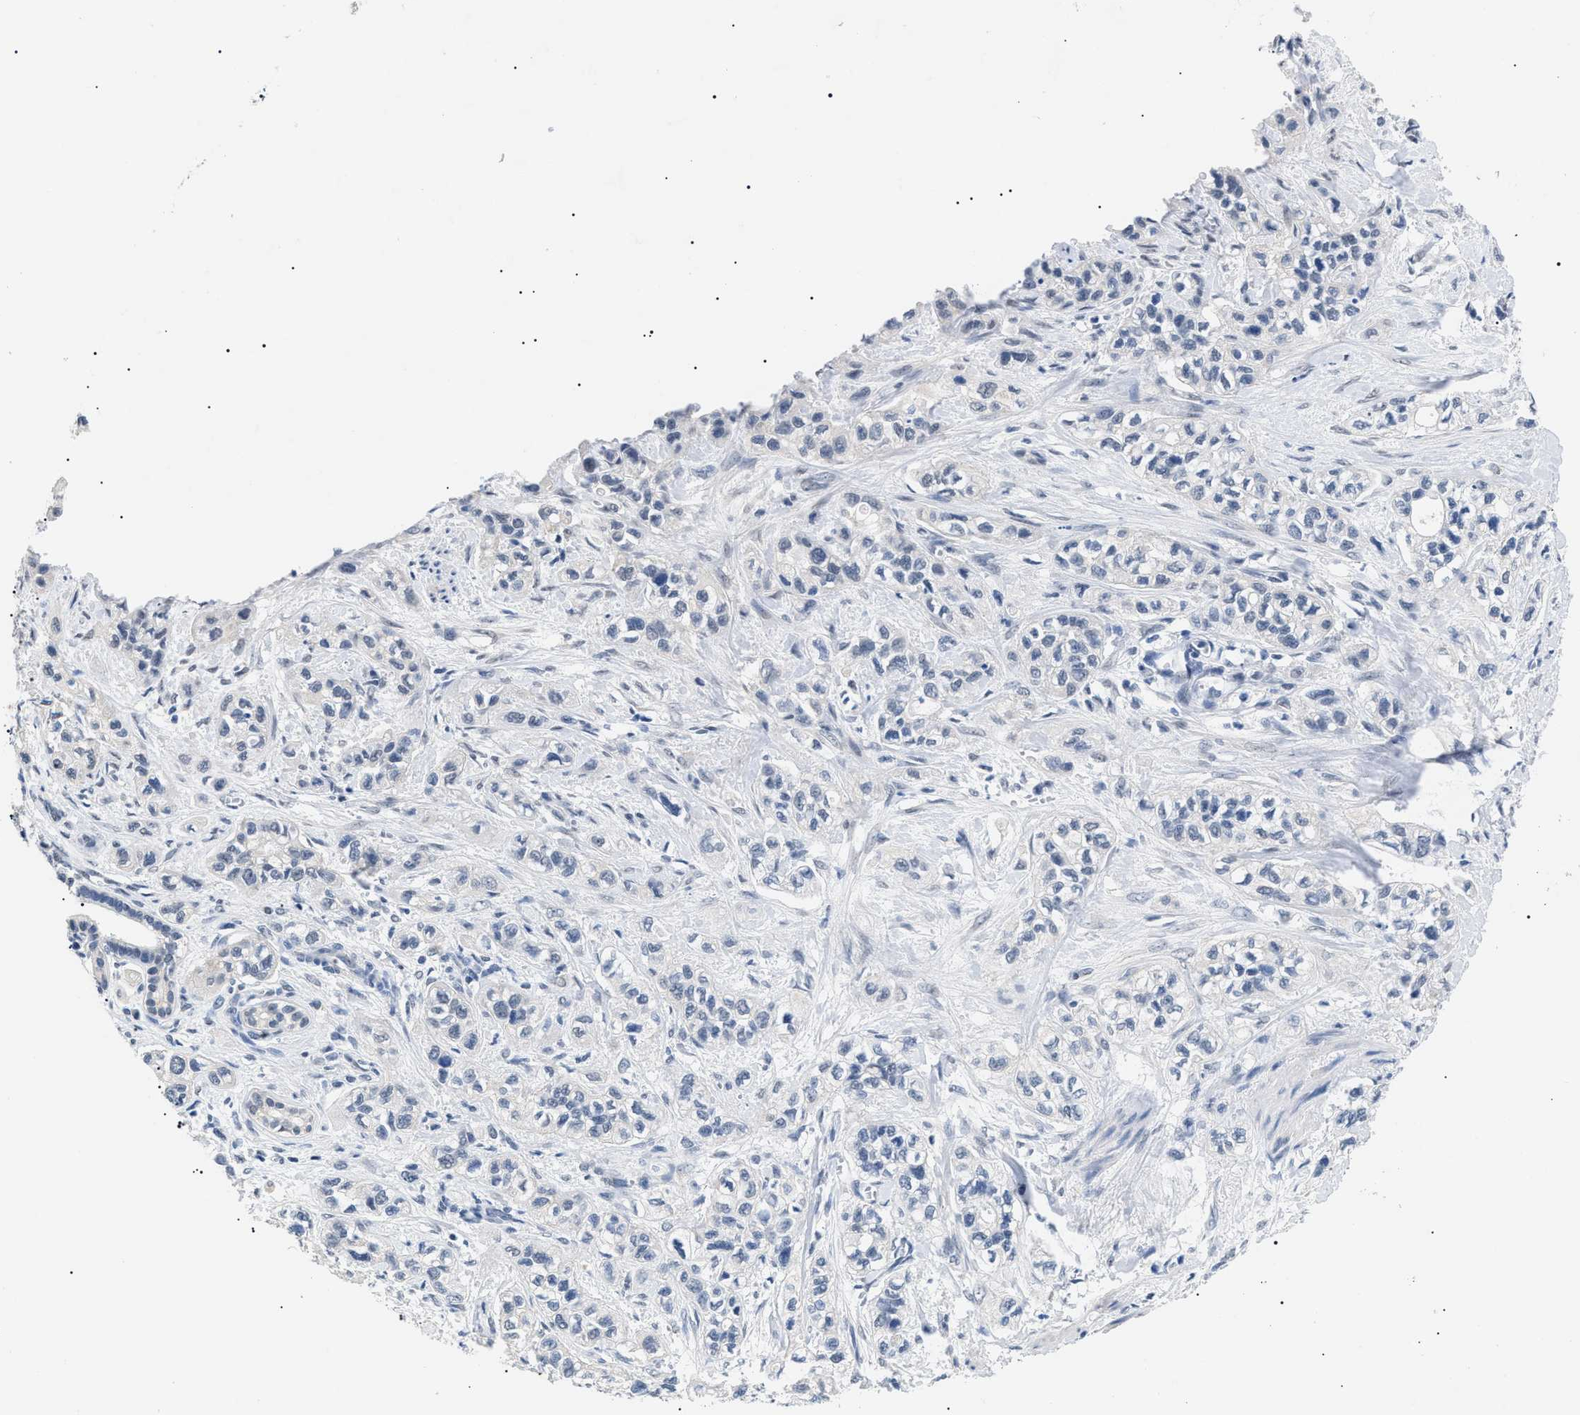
{"staining": {"intensity": "negative", "quantity": "none", "location": "none"}, "tissue": "pancreatic cancer", "cell_type": "Tumor cells", "image_type": "cancer", "snomed": [{"axis": "morphology", "description": "Adenocarcinoma, NOS"}, {"axis": "topography", "description": "Pancreas"}], "caption": "This is an immunohistochemistry (IHC) histopathology image of adenocarcinoma (pancreatic). There is no positivity in tumor cells.", "gene": "PRRT2", "patient": {"sex": "male", "age": 74}}